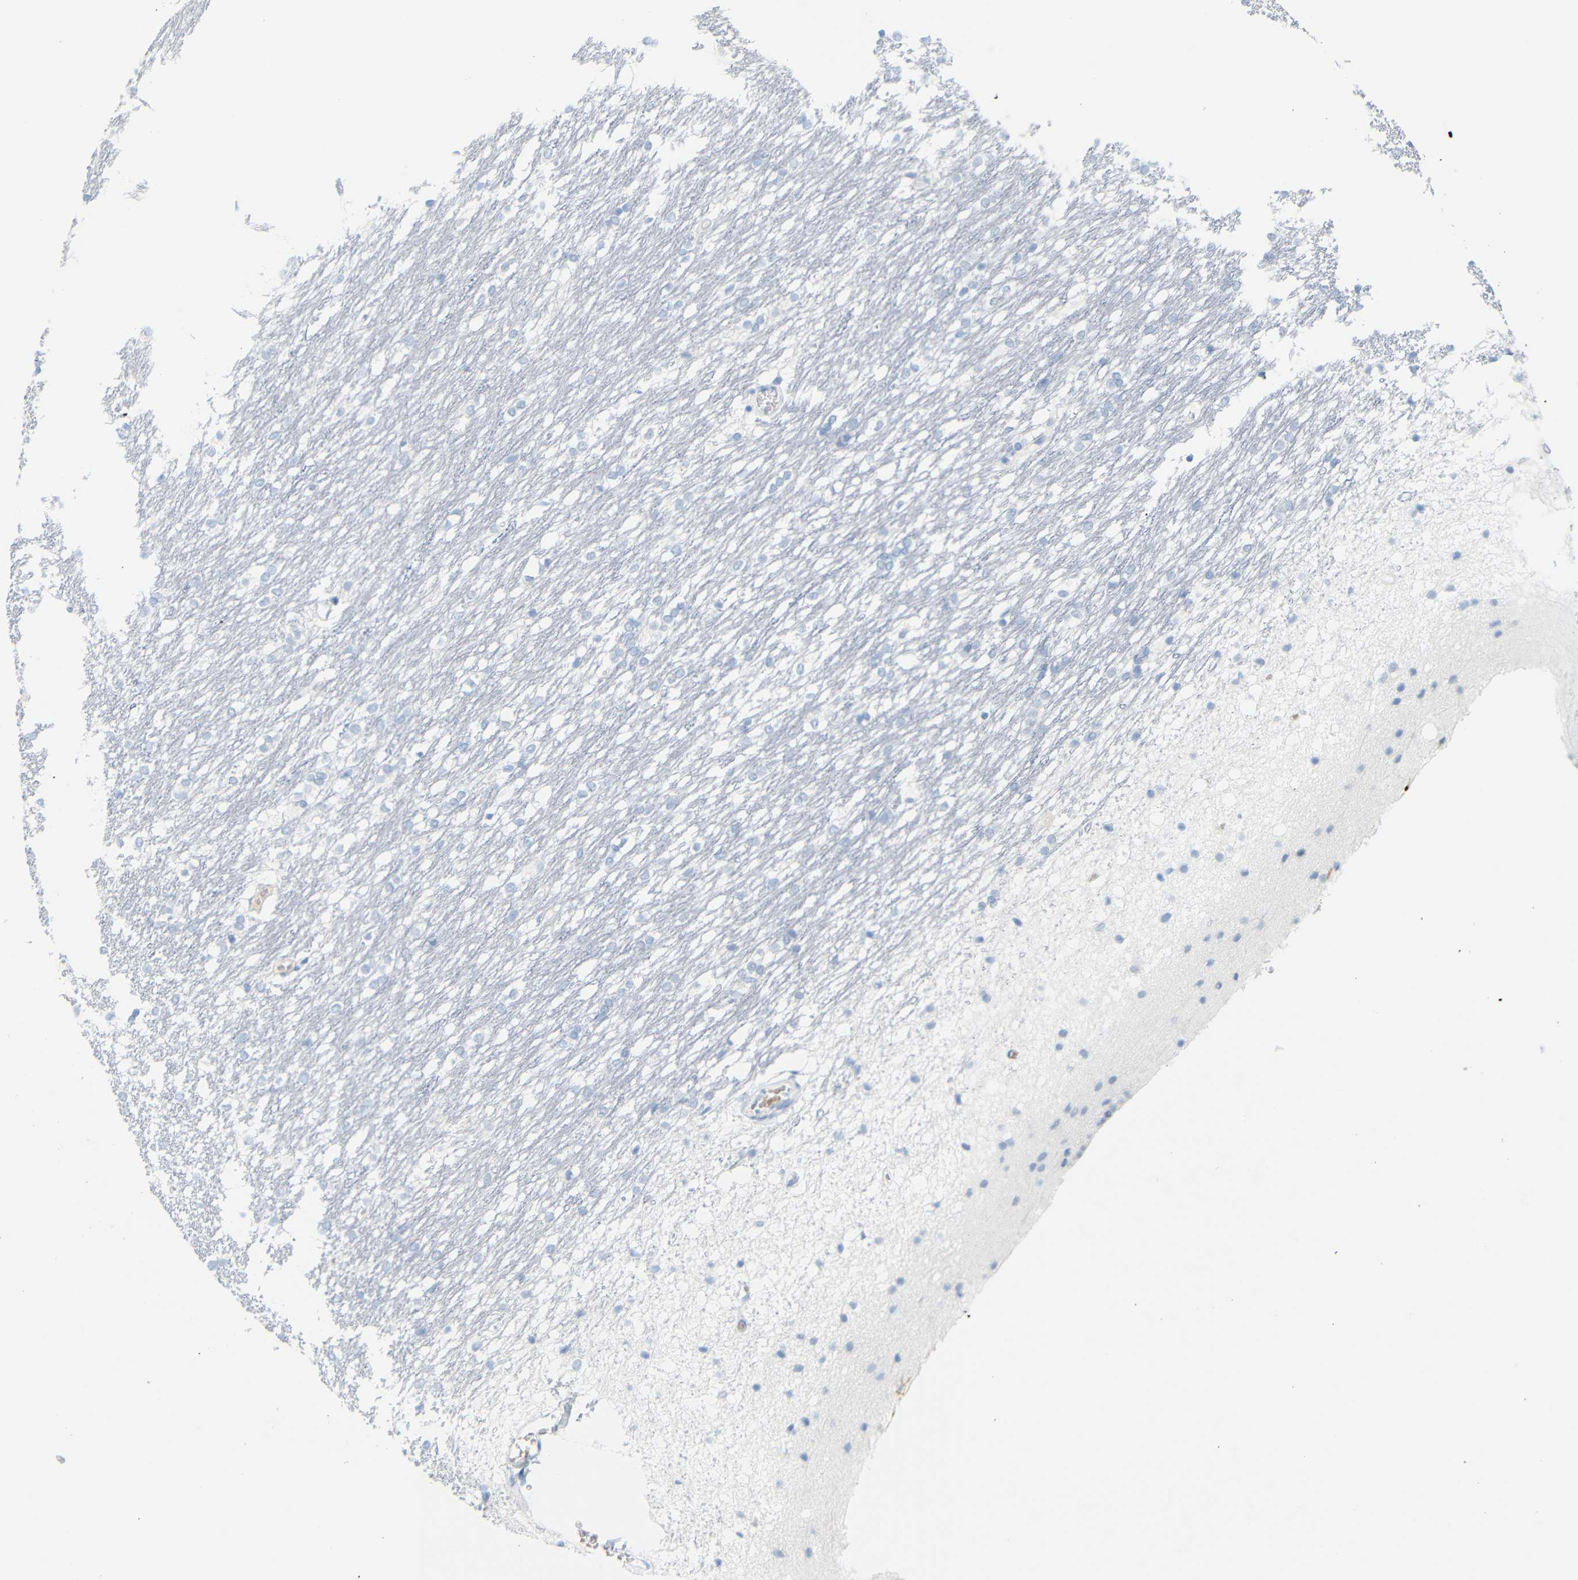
{"staining": {"intensity": "negative", "quantity": "none", "location": "none"}, "tissue": "caudate", "cell_type": "Glial cells", "image_type": "normal", "snomed": [{"axis": "morphology", "description": "Normal tissue, NOS"}, {"axis": "topography", "description": "Lateral ventricle wall"}], "caption": "A micrograph of human caudate is negative for staining in glial cells. (IHC, brightfield microscopy, high magnification).", "gene": "DYNAP", "patient": {"sex": "female", "age": 19}}